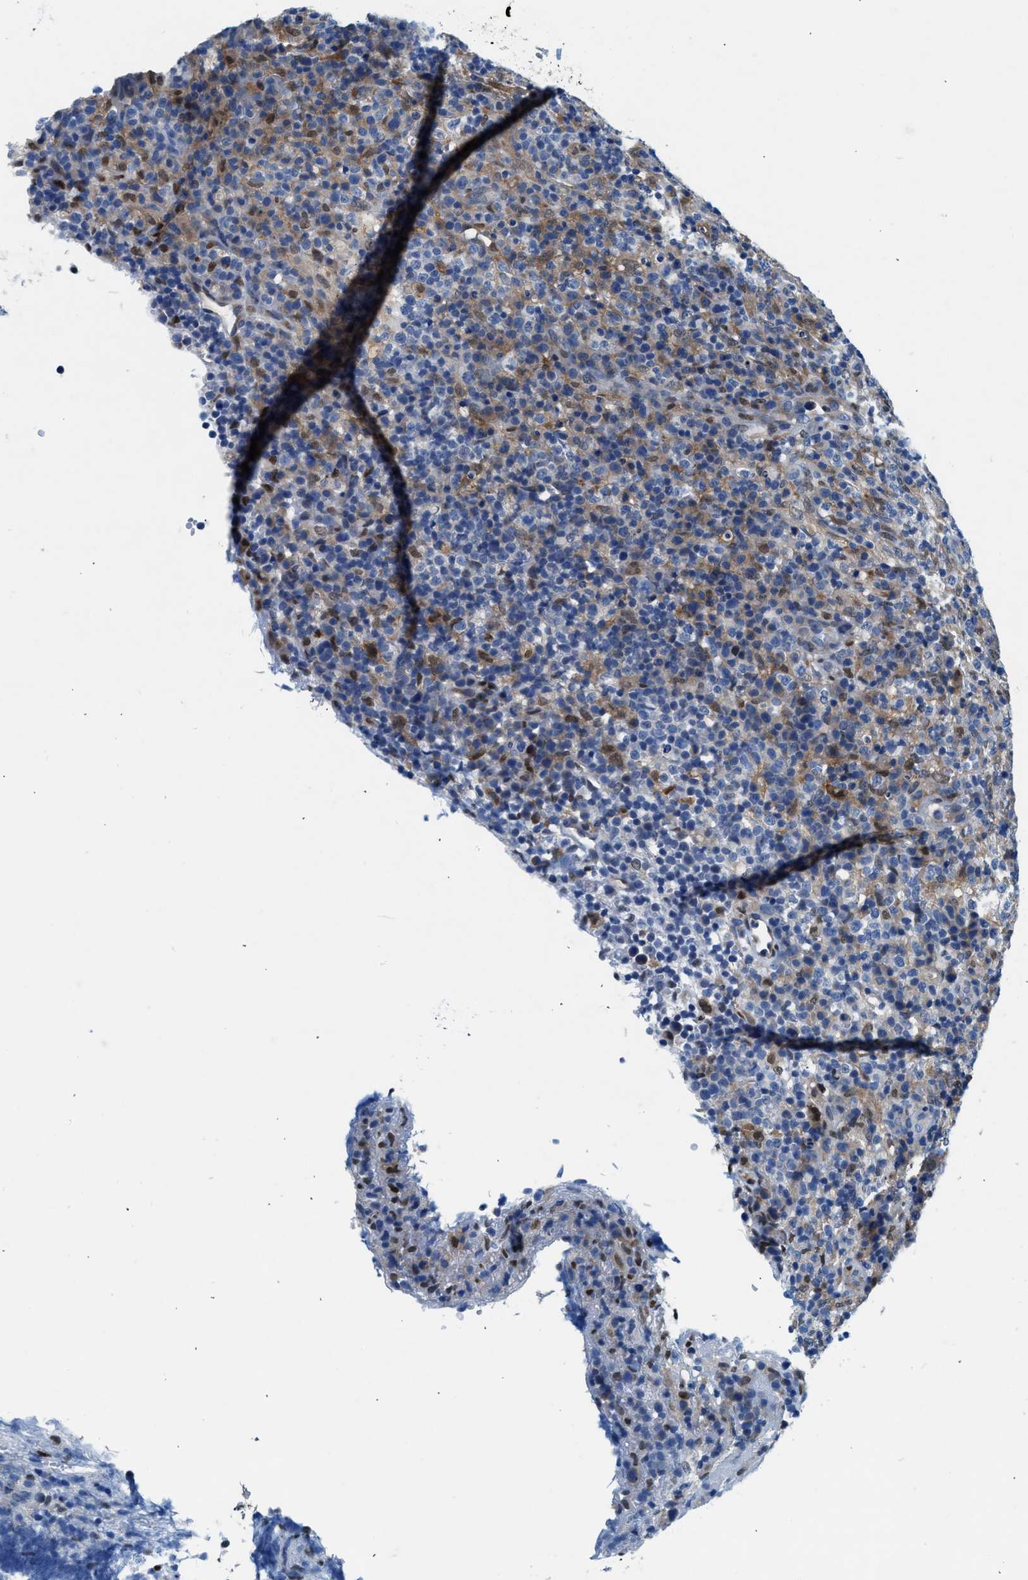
{"staining": {"intensity": "negative", "quantity": "none", "location": "none"}, "tissue": "lymphoma", "cell_type": "Tumor cells", "image_type": "cancer", "snomed": [{"axis": "morphology", "description": "Malignant lymphoma, non-Hodgkin's type, High grade"}, {"axis": "topography", "description": "Lymph node"}], "caption": "Tumor cells show no significant protein expression in lymphoma.", "gene": "COPS2", "patient": {"sex": "female", "age": 76}}